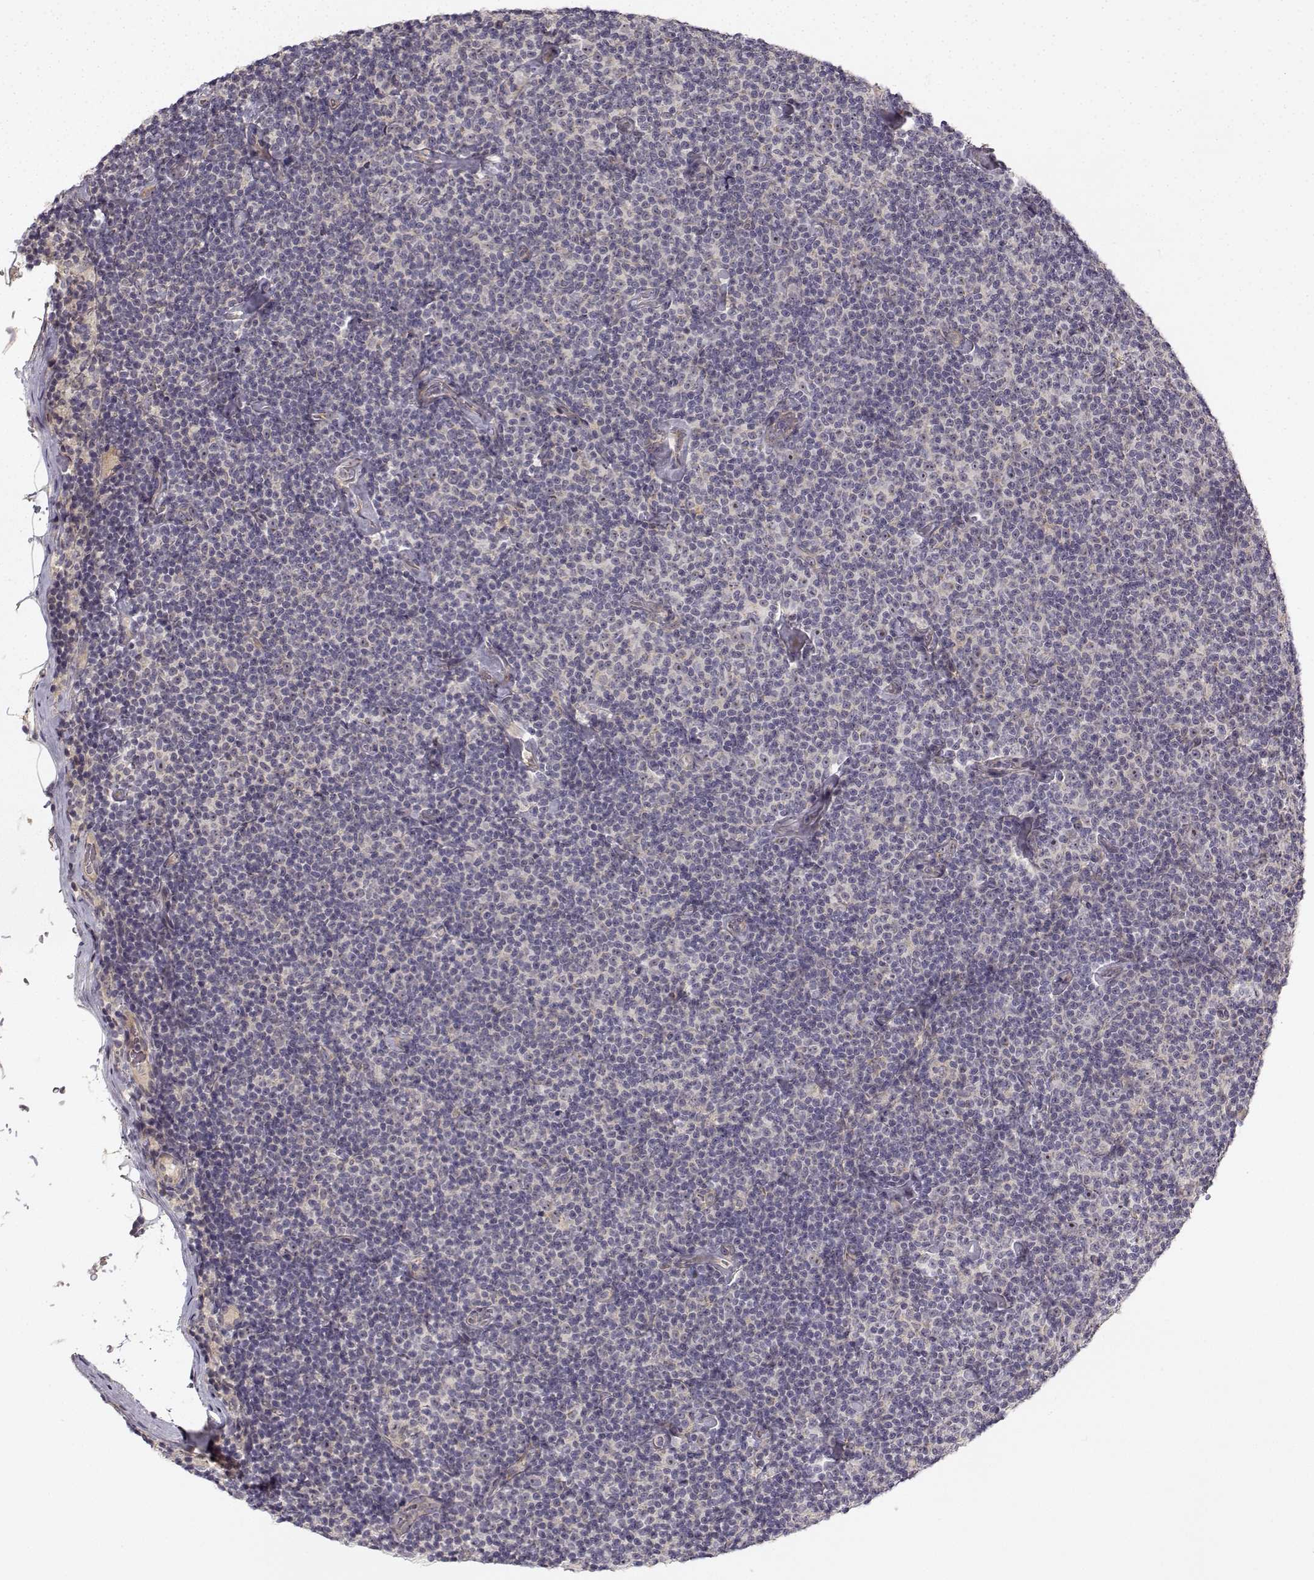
{"staining": {"intensity": "negative", "quantity": "none", "location": "none"}, "tissue": "lymphoma", "cell_type": "Tumor cells", "image_type": "cancer", "snomed": [{"axis": "morphology", "description": "Malignant lymphoma, non-Hodgkin's type, Low grade"}, {"axis": "topography", "description": "Lymph node"}], "caption": "DAB immunohistochemical staining of lymphoma exhibits no significant expression in tumor cells.", "gene": "MED12L", "patient": {"sex": "male", "age": 81}}